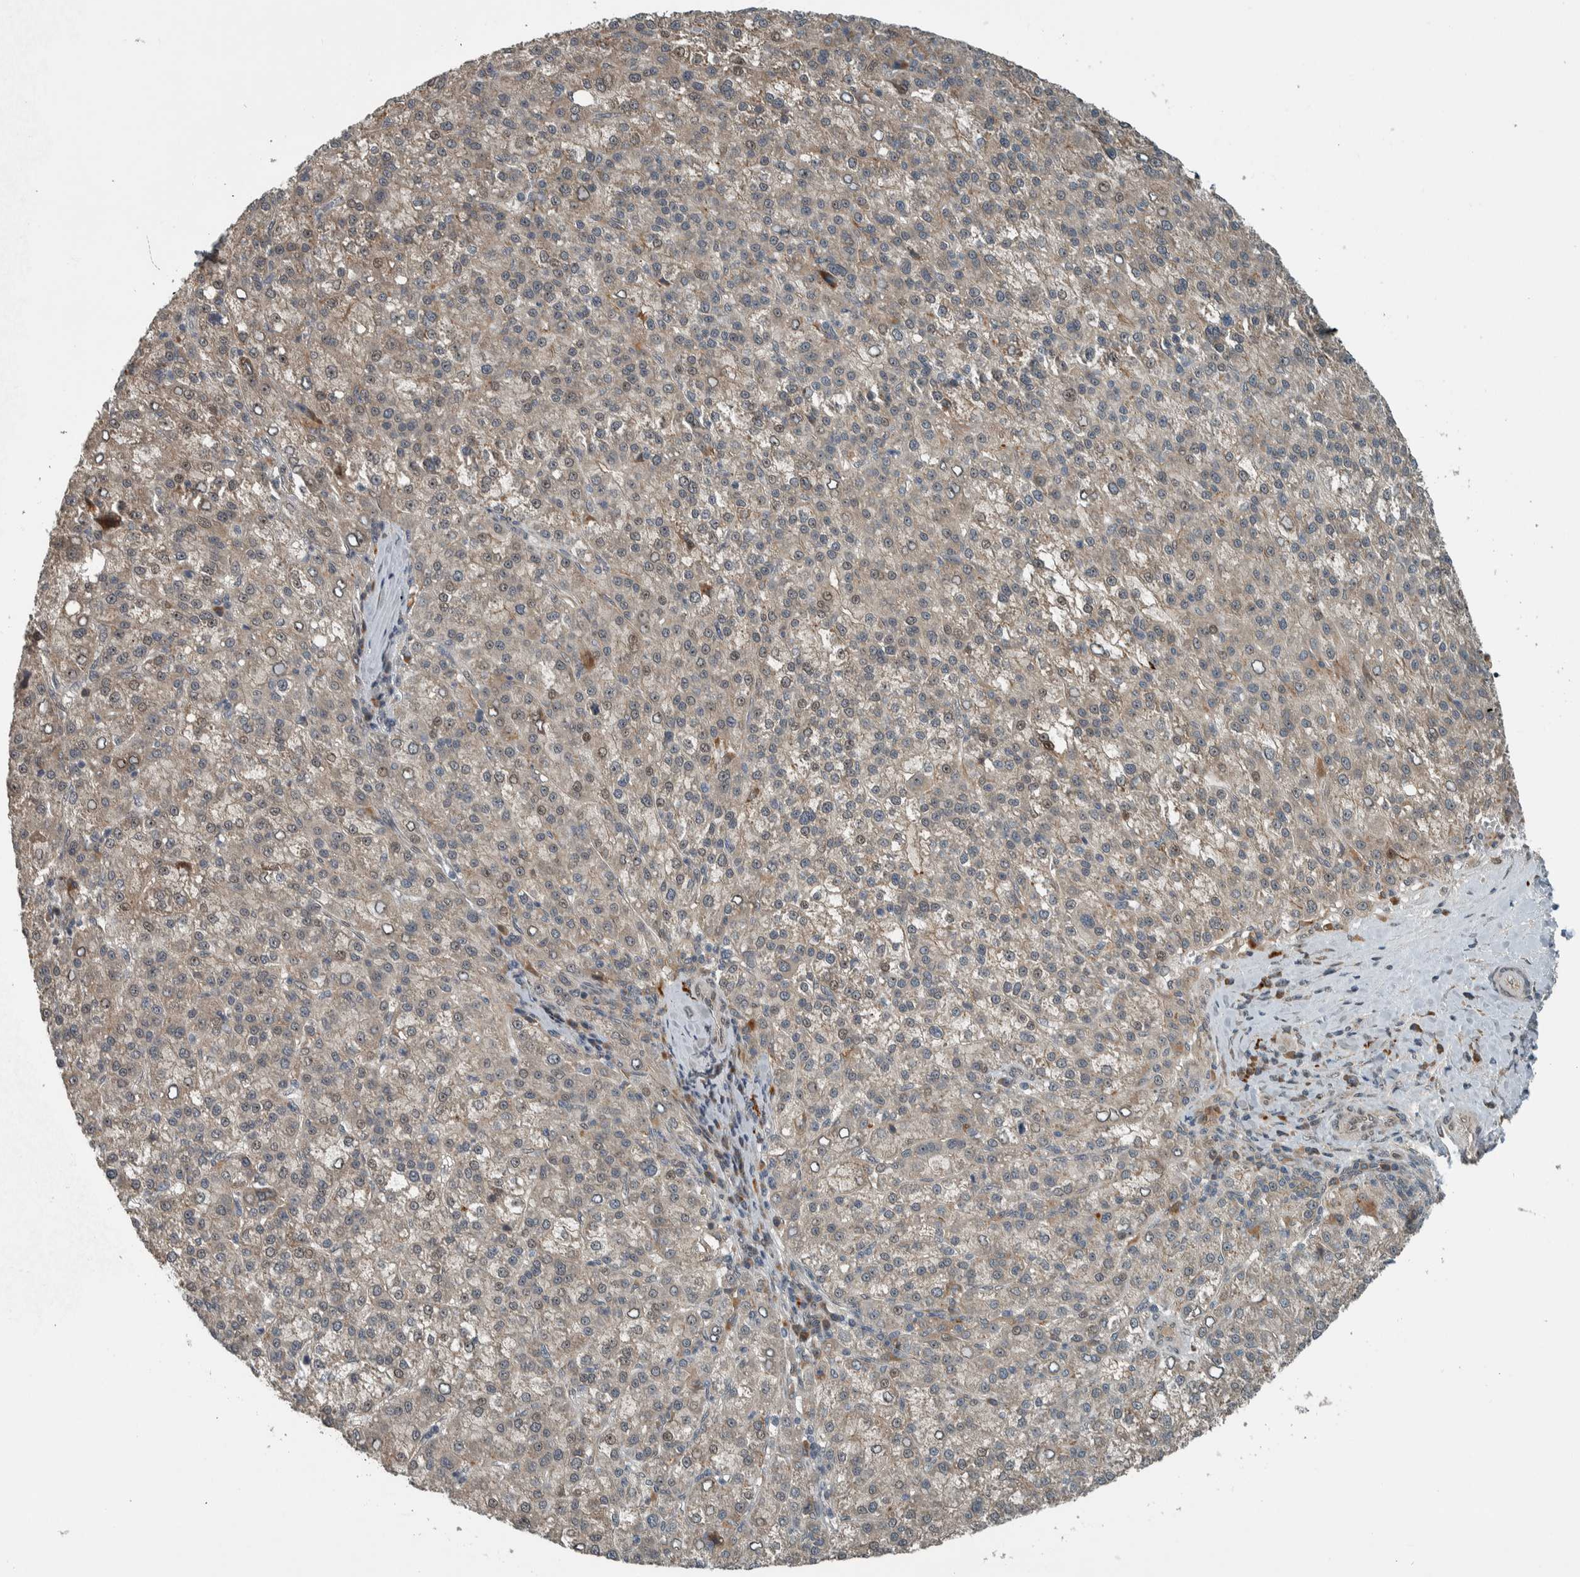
{"staining": {"intensity": "weak", "quantity": "<25%", "location": "nuclear"}, "tissue": "liver cancer", "cell_type": "Tumor cells", "image_type": "cancer", "snomed": [{"axis": "morphology", "description": "Carcinoma, Hepatocellular, NOS"}, {"axis": "topography", "description": "Liver"}], "caption": "This is a micrograph of IHC staining of liver cancer, which shows no expression in tumor cells. (Immunohistochemistry, brightfield microscopy, high magnification).", "gene": "XPO5", "patient": {"sex": "female", "age": 58}}